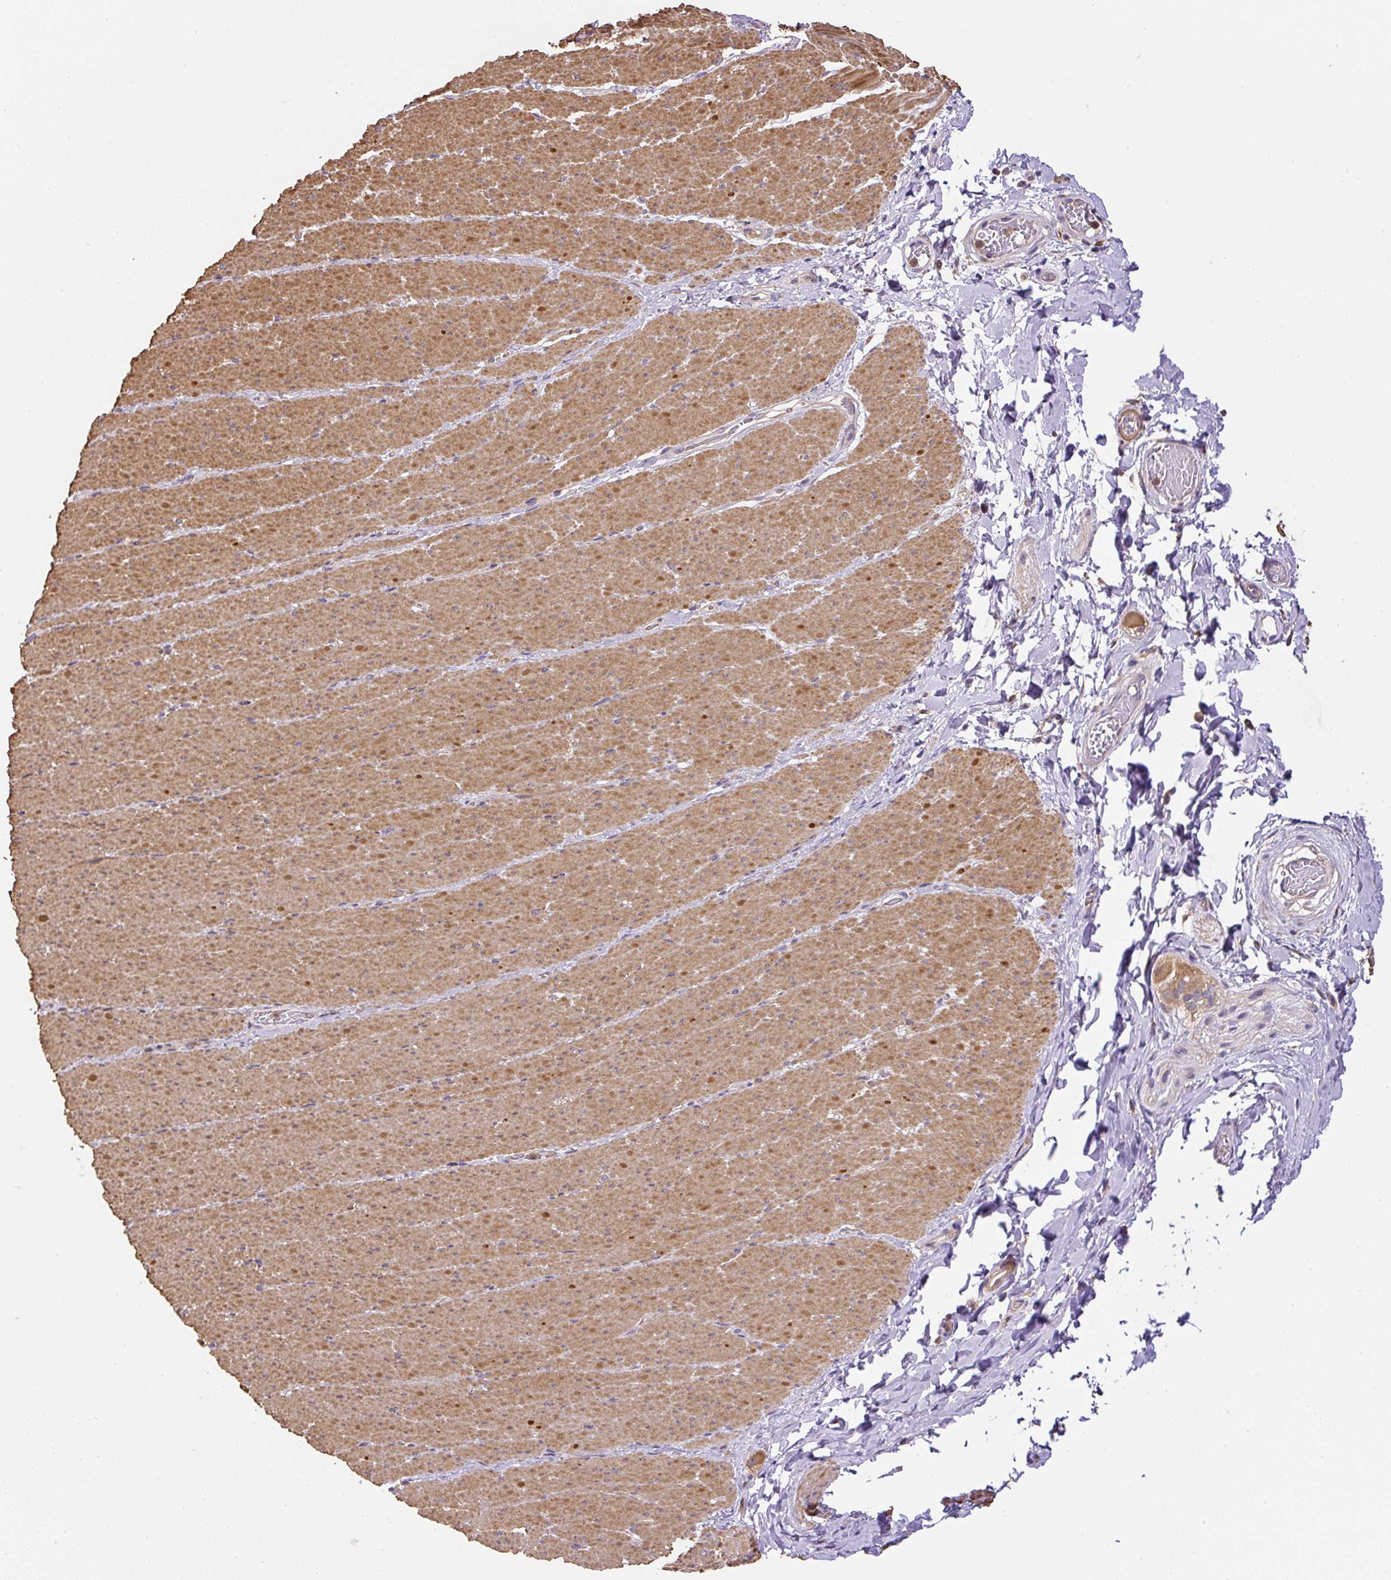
{"staining": {"intensity": "moderate", "quantity": "25%-75%", "location": "cytoplasmic/membranous"}, "tissue": "smooth muscle", "cell_type": "Smooth muscle cells", "image_type": "normal", "snomed": [{"axis": "morphology", "description": "Normal tissue, NOS"}, {"axis": "topography", "description": "Smooth muscle"}, {"axis": "topography", "description": "Rectum"}], "caption": "Immunohistochemical staining of unremarkable smooth muscle reveals 25%-75% levels of moderate cytoplasmic/membranous protein positivity in approximately 25%-75% of smooth muscle cells. Immunohistochemistry stains the protein in brown and the nuclei are stained blue.", "gene": "CCDC28A", "patient": {"sex": "male", "age": 53}}